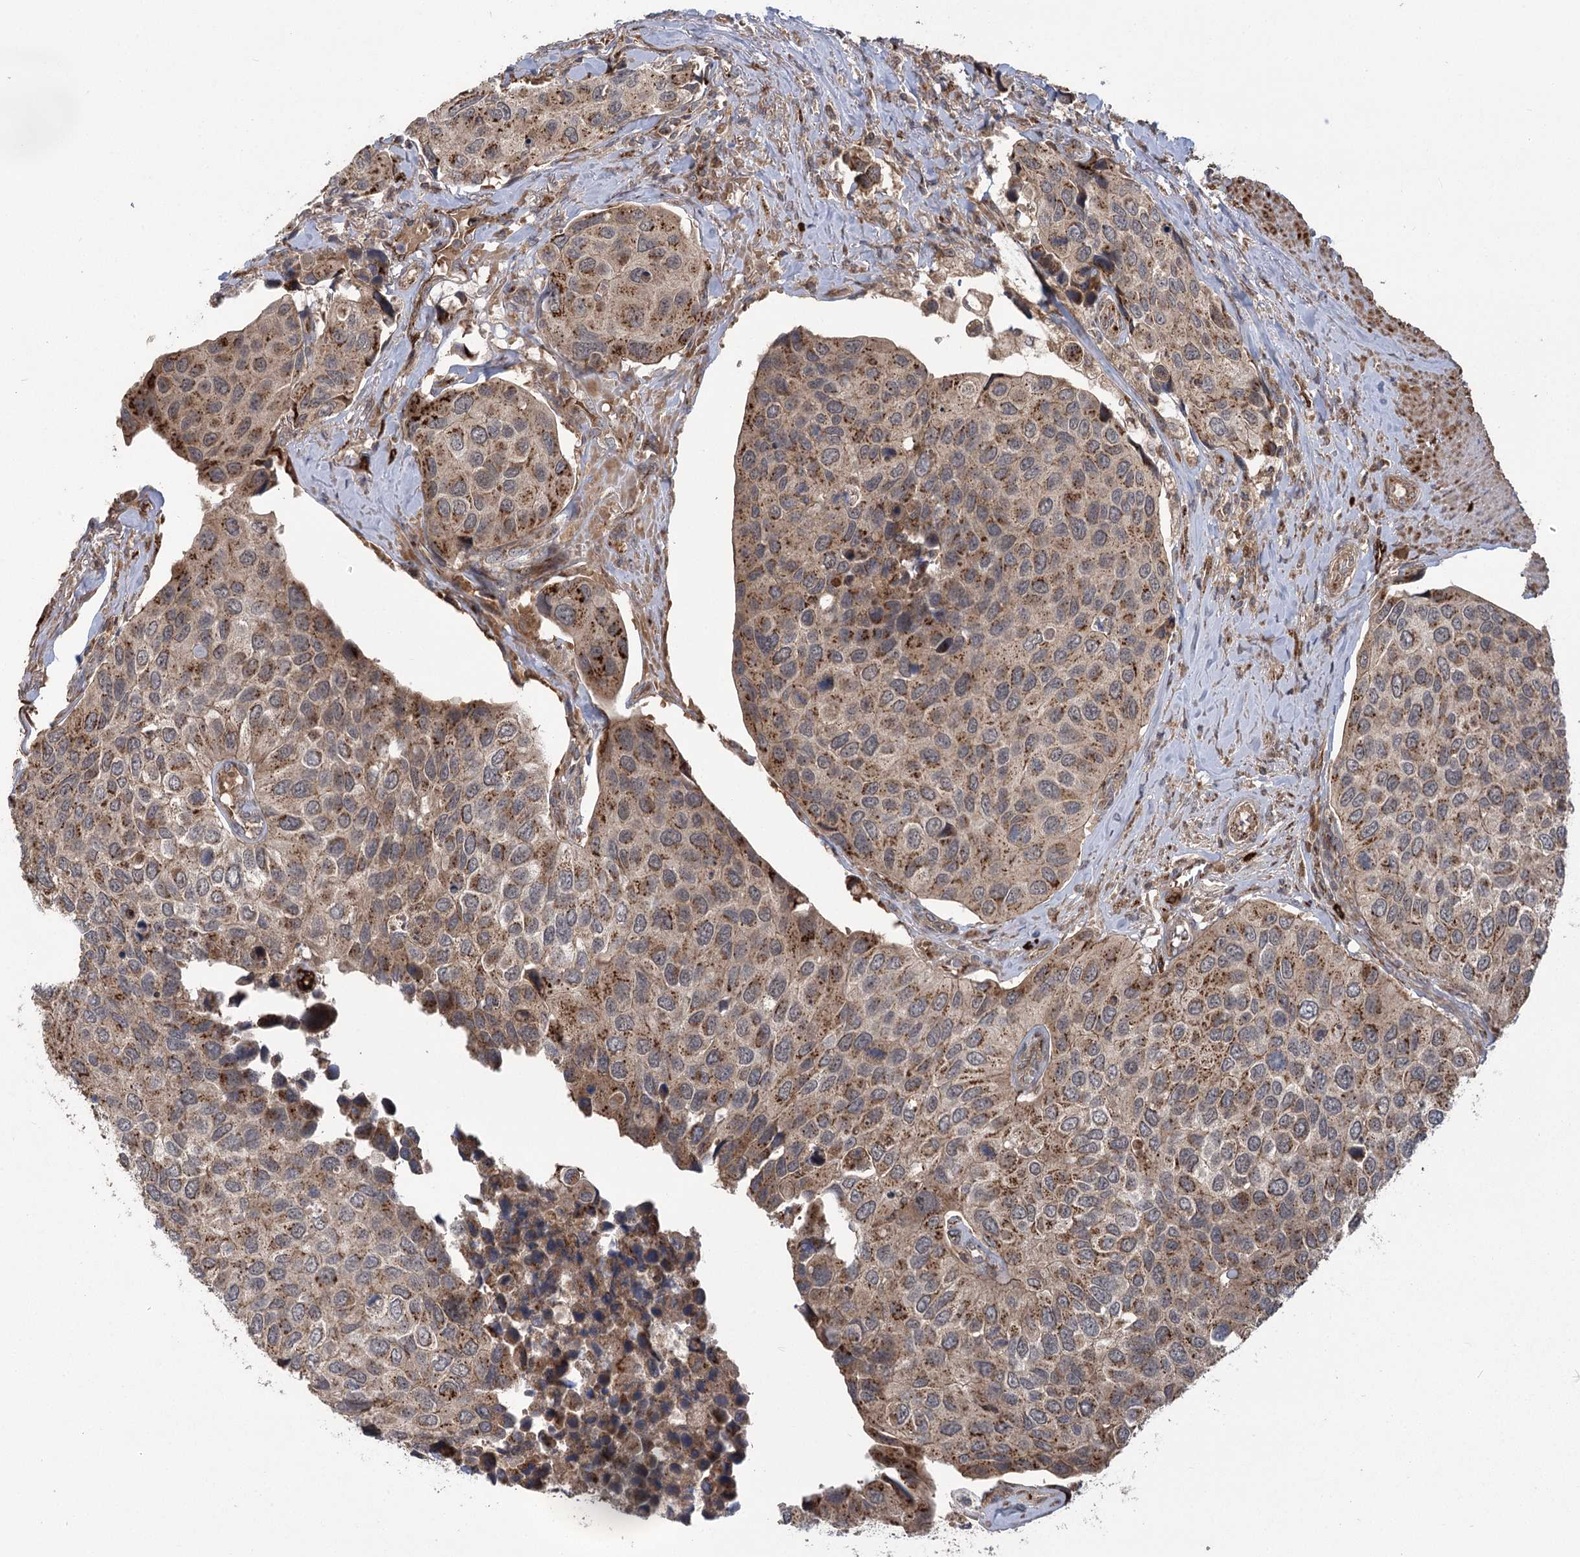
{"staining": {"intensity": "moderate", "quantity": ">75%", "location": "cytoplasmic/membranous"}, "tissue": "urothelial cancer", "cell_type": "Tumor cells", "image_type": "cancer", "snomed": [{"axis": "morphology", "description": "Urothelial carcinoma, High grade"}, {"axis": "topography", "description": "Urinary bladder"}], "caption": "There is medium levels of moderate cytoplasmic/membranous staining in tumor cells of urothelial cancer, as demonstrated by immunohistochemical staining (brown color).", "gene": "CARD19", "patient": {"sex": "male", "age": 74}}